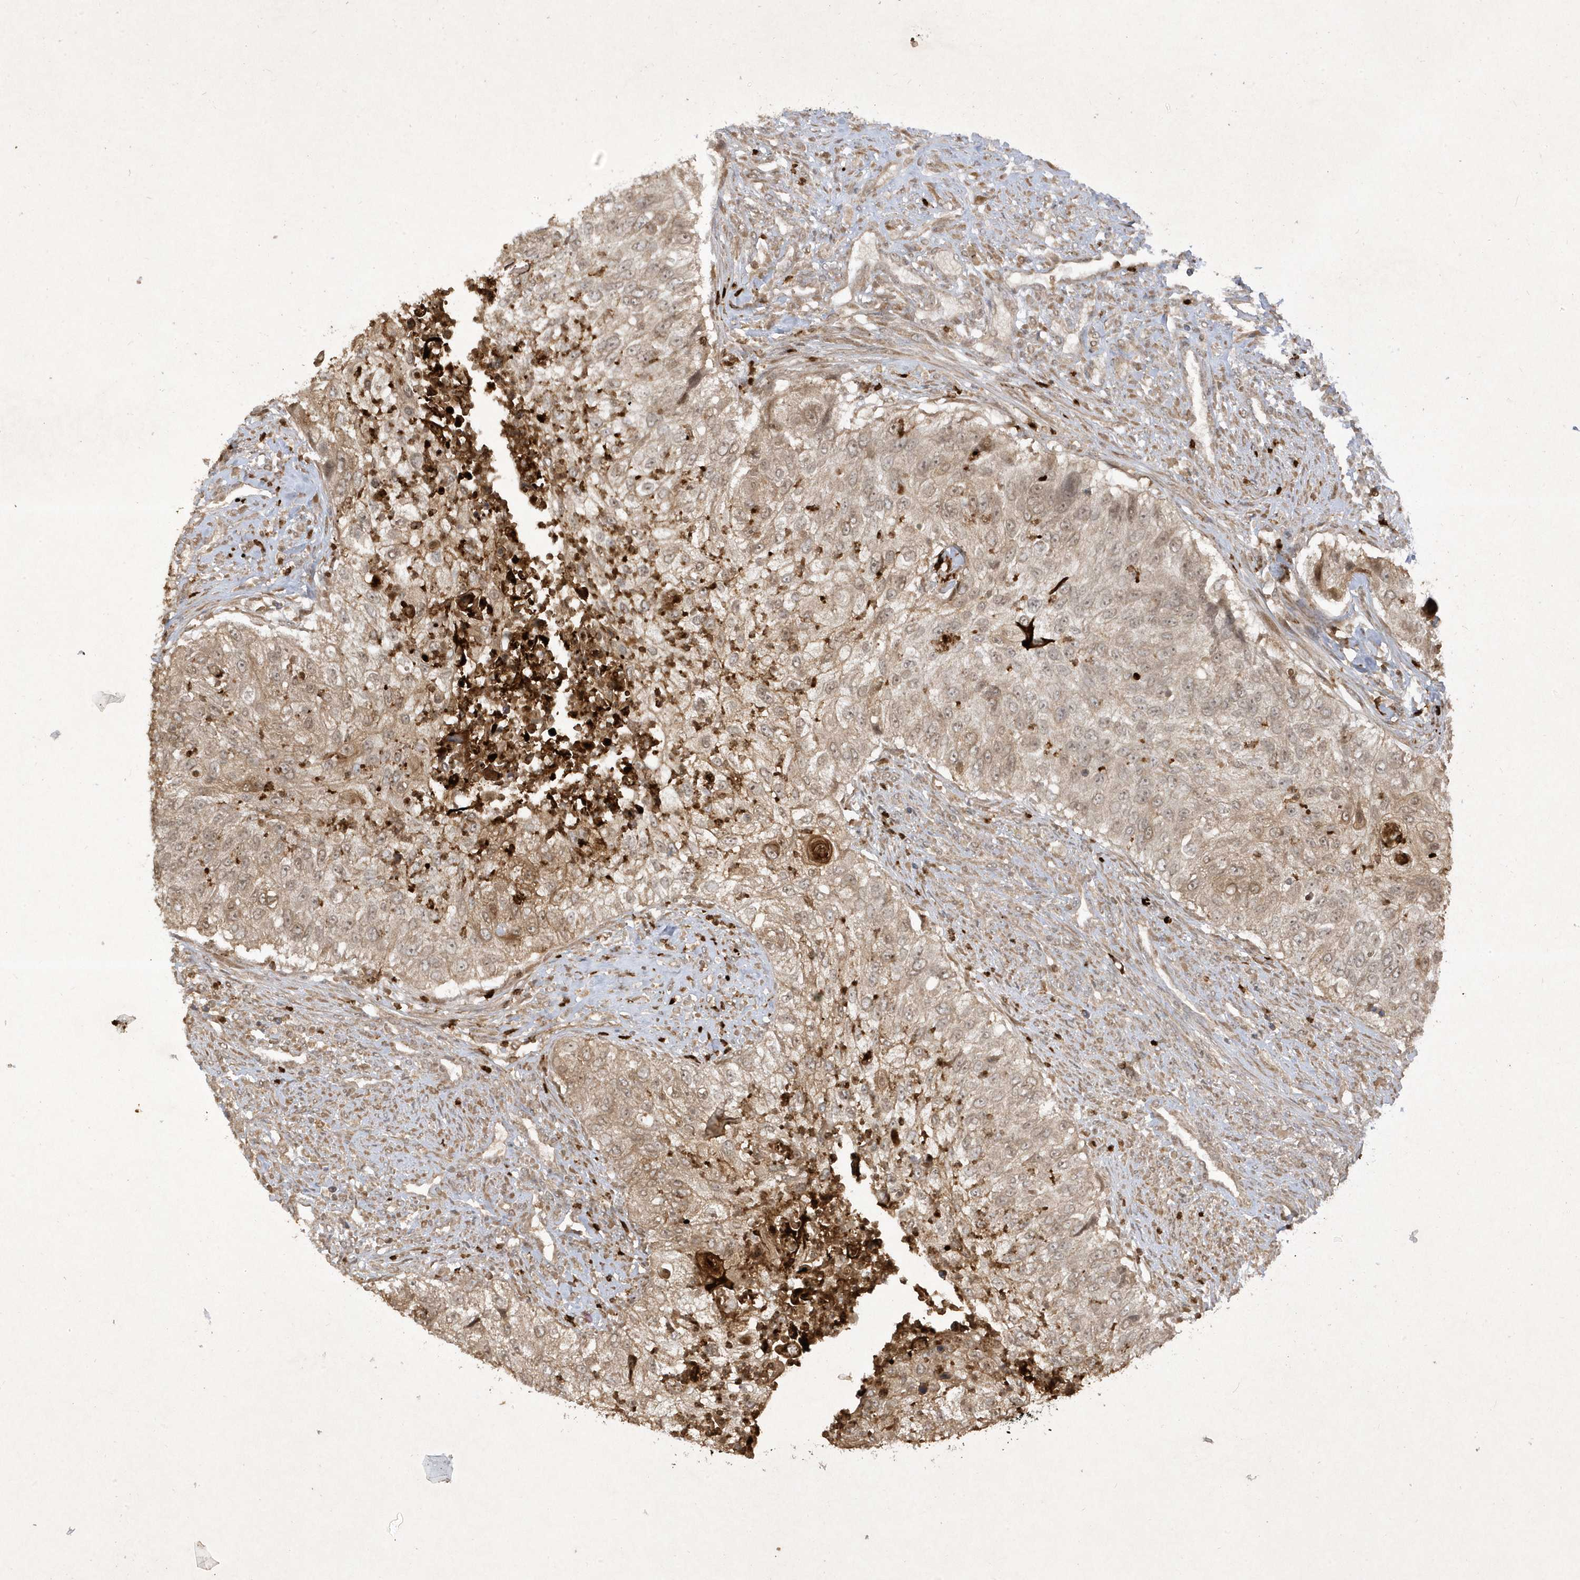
{"staining": {"intensity": "weak", "quantity": "25%-75%", "location": "cytoplasmic/membranous,nuclear"}, "tissue": "urothelial cancer", "cell_type": "Tumor cells", "image_type": "cancer", "snomed": [{"axis": "morphology", "description": "Urothelial carcinoma, High grade"}, {"axis": "topography", "description": "Urinary bladder"}], "caption": "Urothelial cancer stained with a brown dye exhibits weak cytoplasmic/membranous and nuclear positive staining in approximately 25%-75% of tumor cells.", "gene": "ZNF213", "patient": {"sex": "female", "age": 60}}